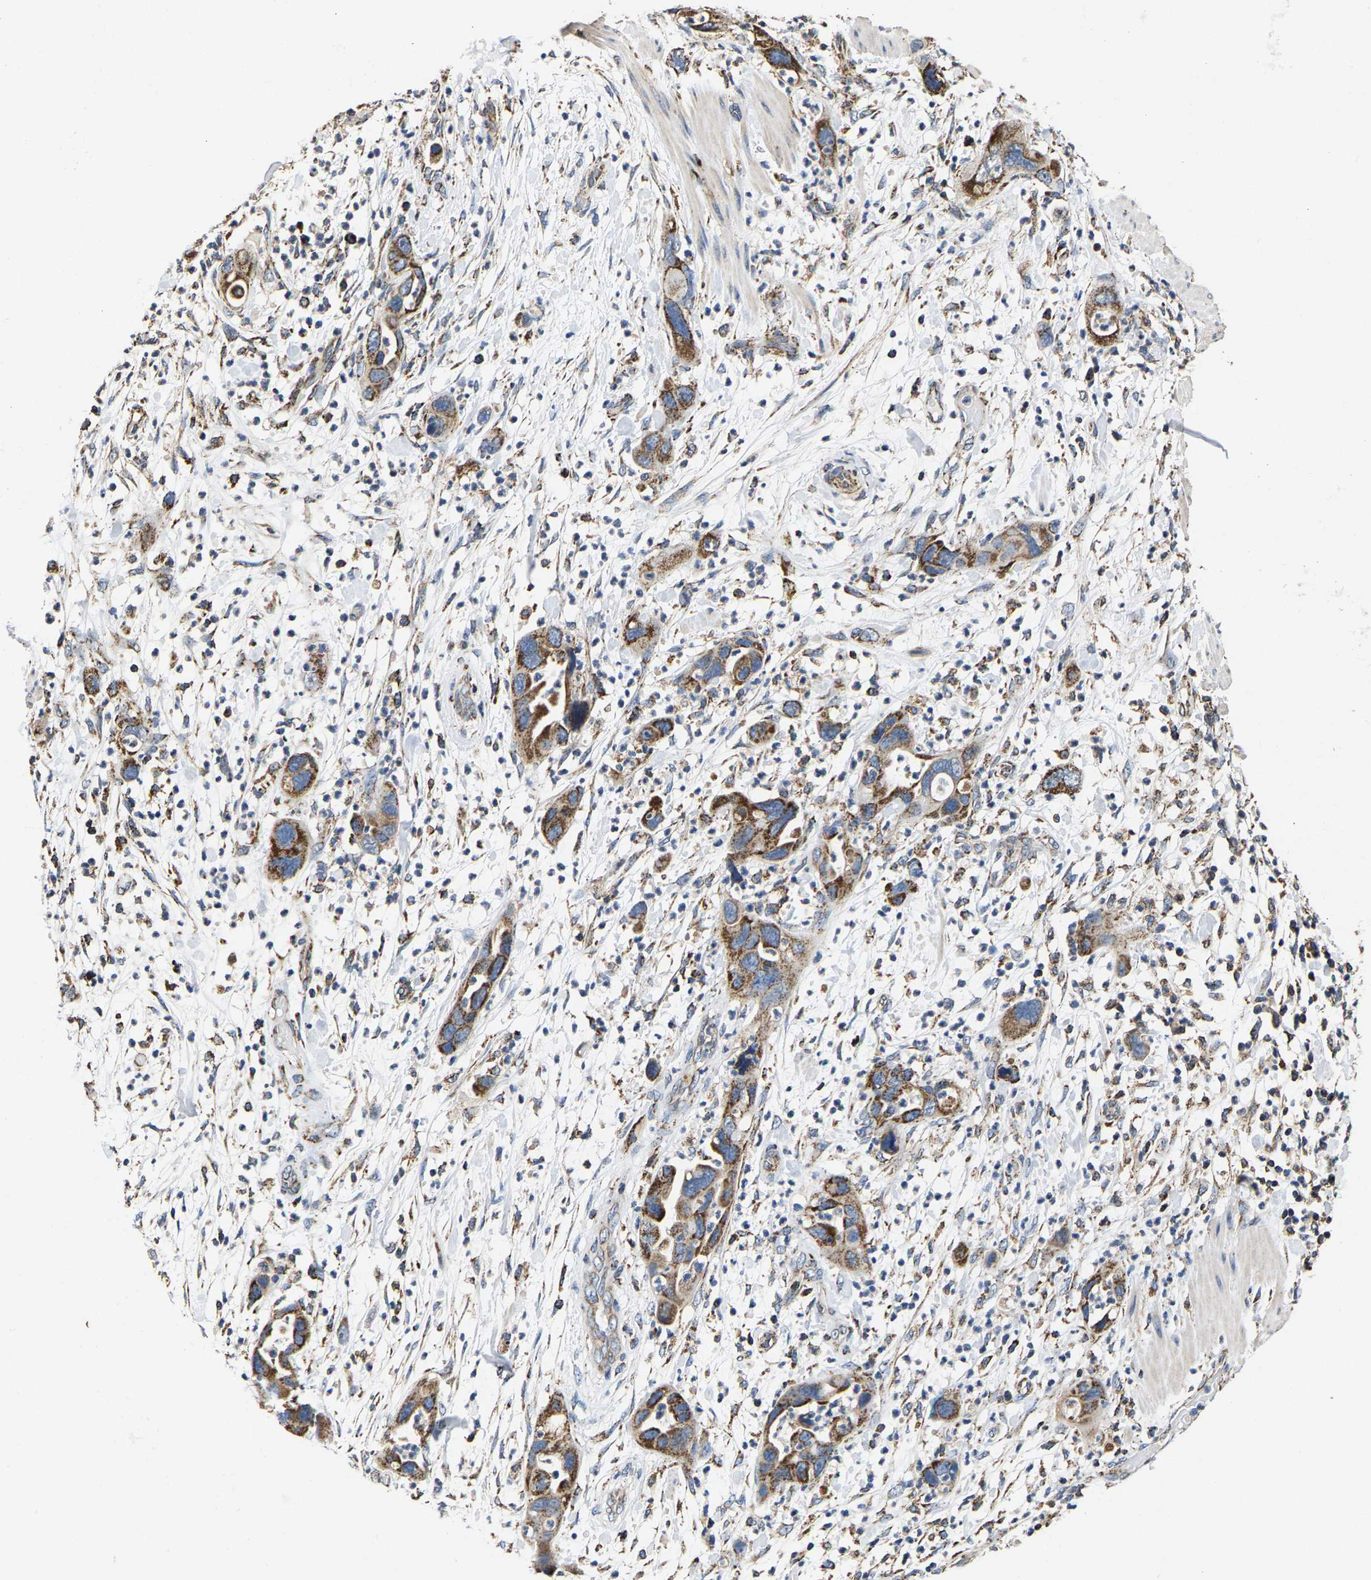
{"staining": {"intensity": "moderate", "quantity": ">75%", "location": "cytoplasmic/membranous"}, "tissue": "pancreatic cancer", "cell_type": "Tumor cells", "image_type": "cancer", "snomed": [{"axis": "morphology", "description": "Adenocarcinoma, NOS"}, {"axis": "topography", "description": "Pancreas"}], "caption": "Brown immunohistochemical staining in pancreatic cancer (adenocarcinoma) exhibits moderate cytoplasmic/membranous positivity in approximately >75% of tumor cells. (Stains: DAB in brown, nuclei in blue, Microscopy: brightfield microscopy at high magnification).", "gene": "SHMT2", "patient": {"sex": "female", "age": 71}}